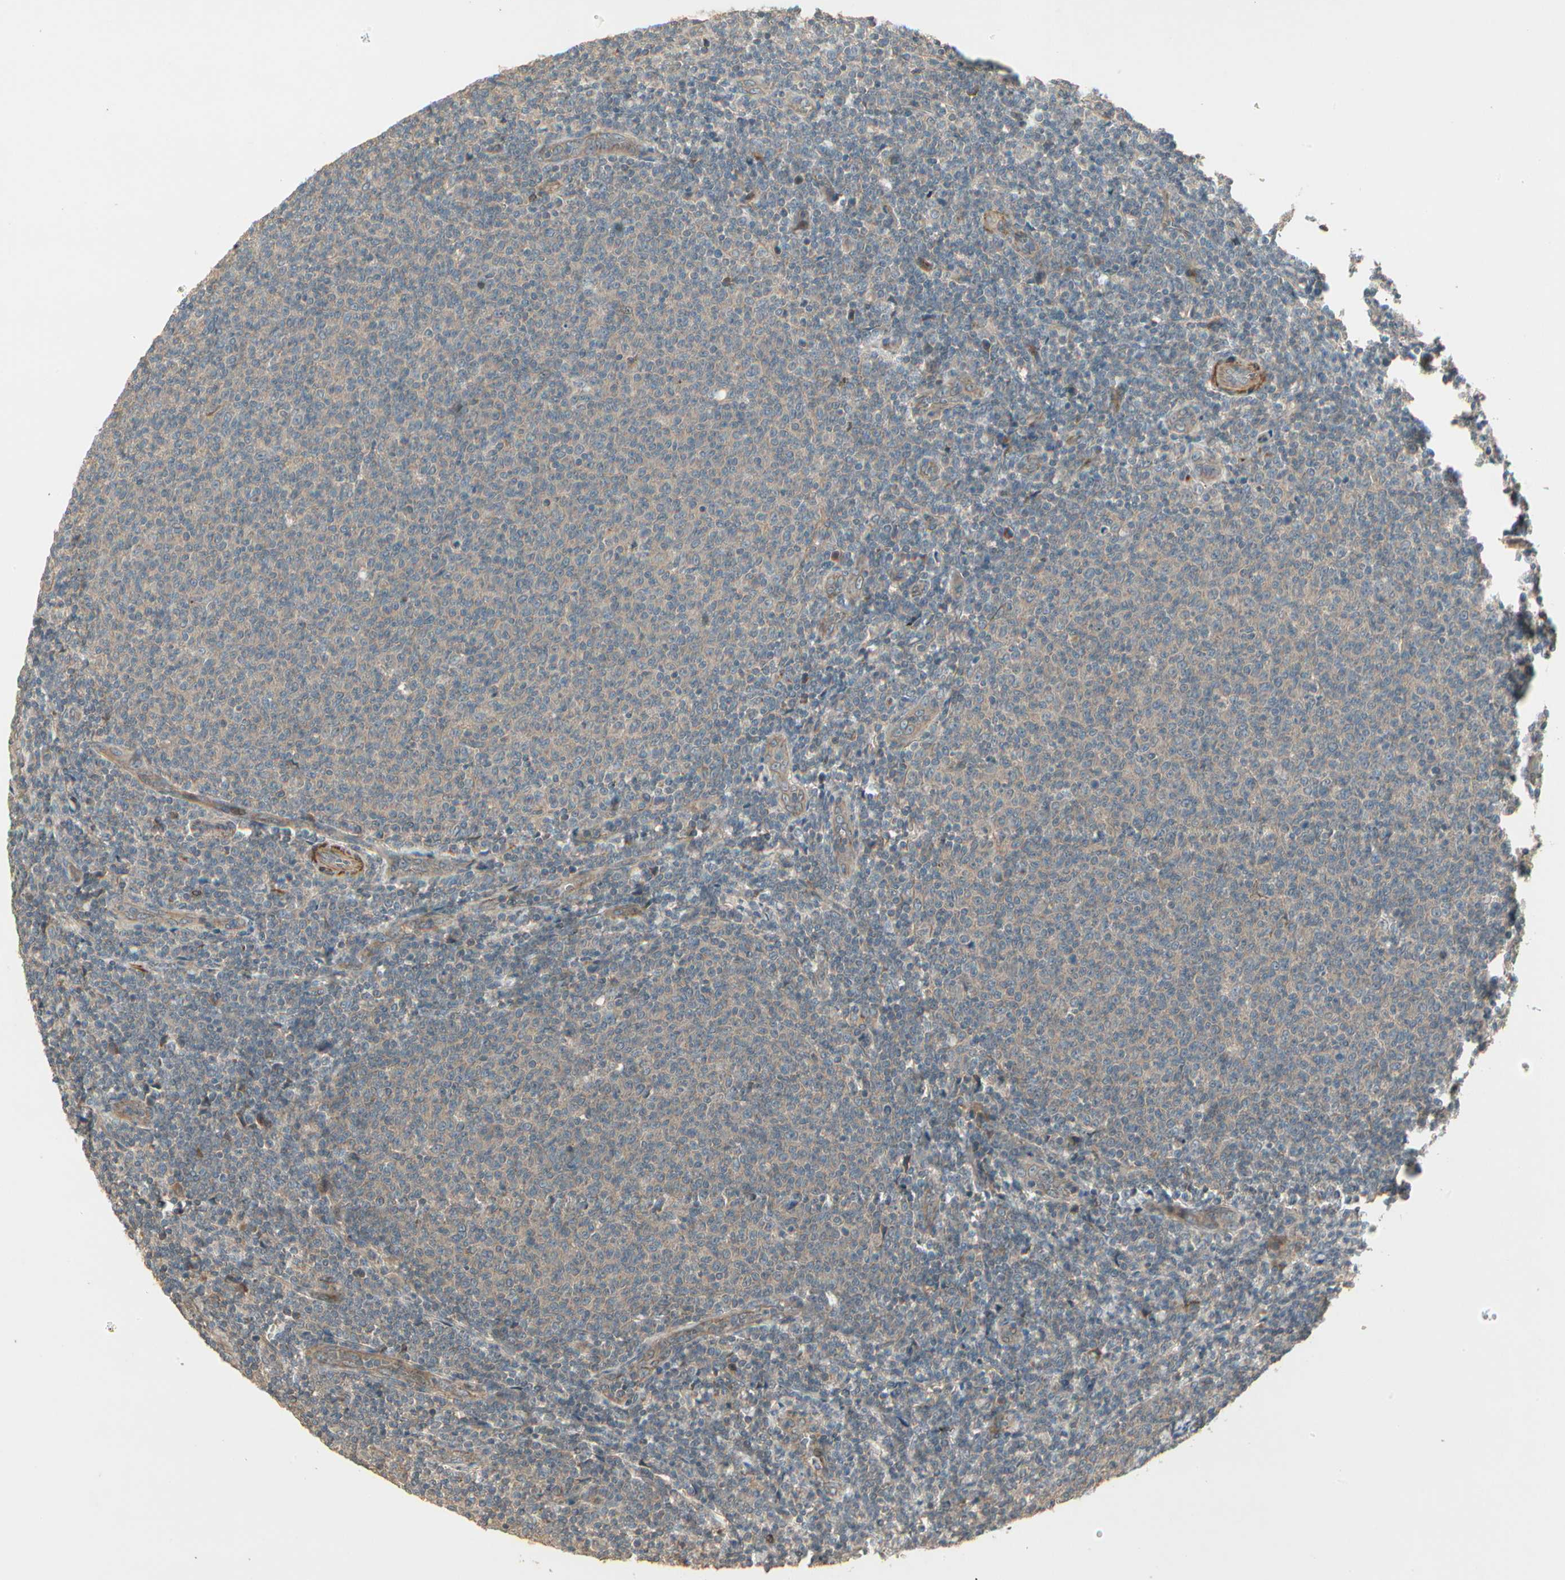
{"staining": {"intensity": "weak", "quantity": ">75%", "location": "cytoplasmic/membranous"}, "tissue": "lymphoma", "cell_type": "Tumor cells", "image_type": "cancer", "snomed": [{"axis": "morphology", "description": "Malignant lymphoma, non-Hodgkin's type, Low grade"}, {"axis": "topography", "description": "Lymph node"}], "caption": "Malignant lymphoma, non-Hodgkin's type (low-grade) was stained to show a protein in brown. There is low levels of weak cytoplasmic/membranous positivity in approximately >75% of tumor cells.", "gene": "ACVR1", "patient": {"sex": "male", "age": 66}}